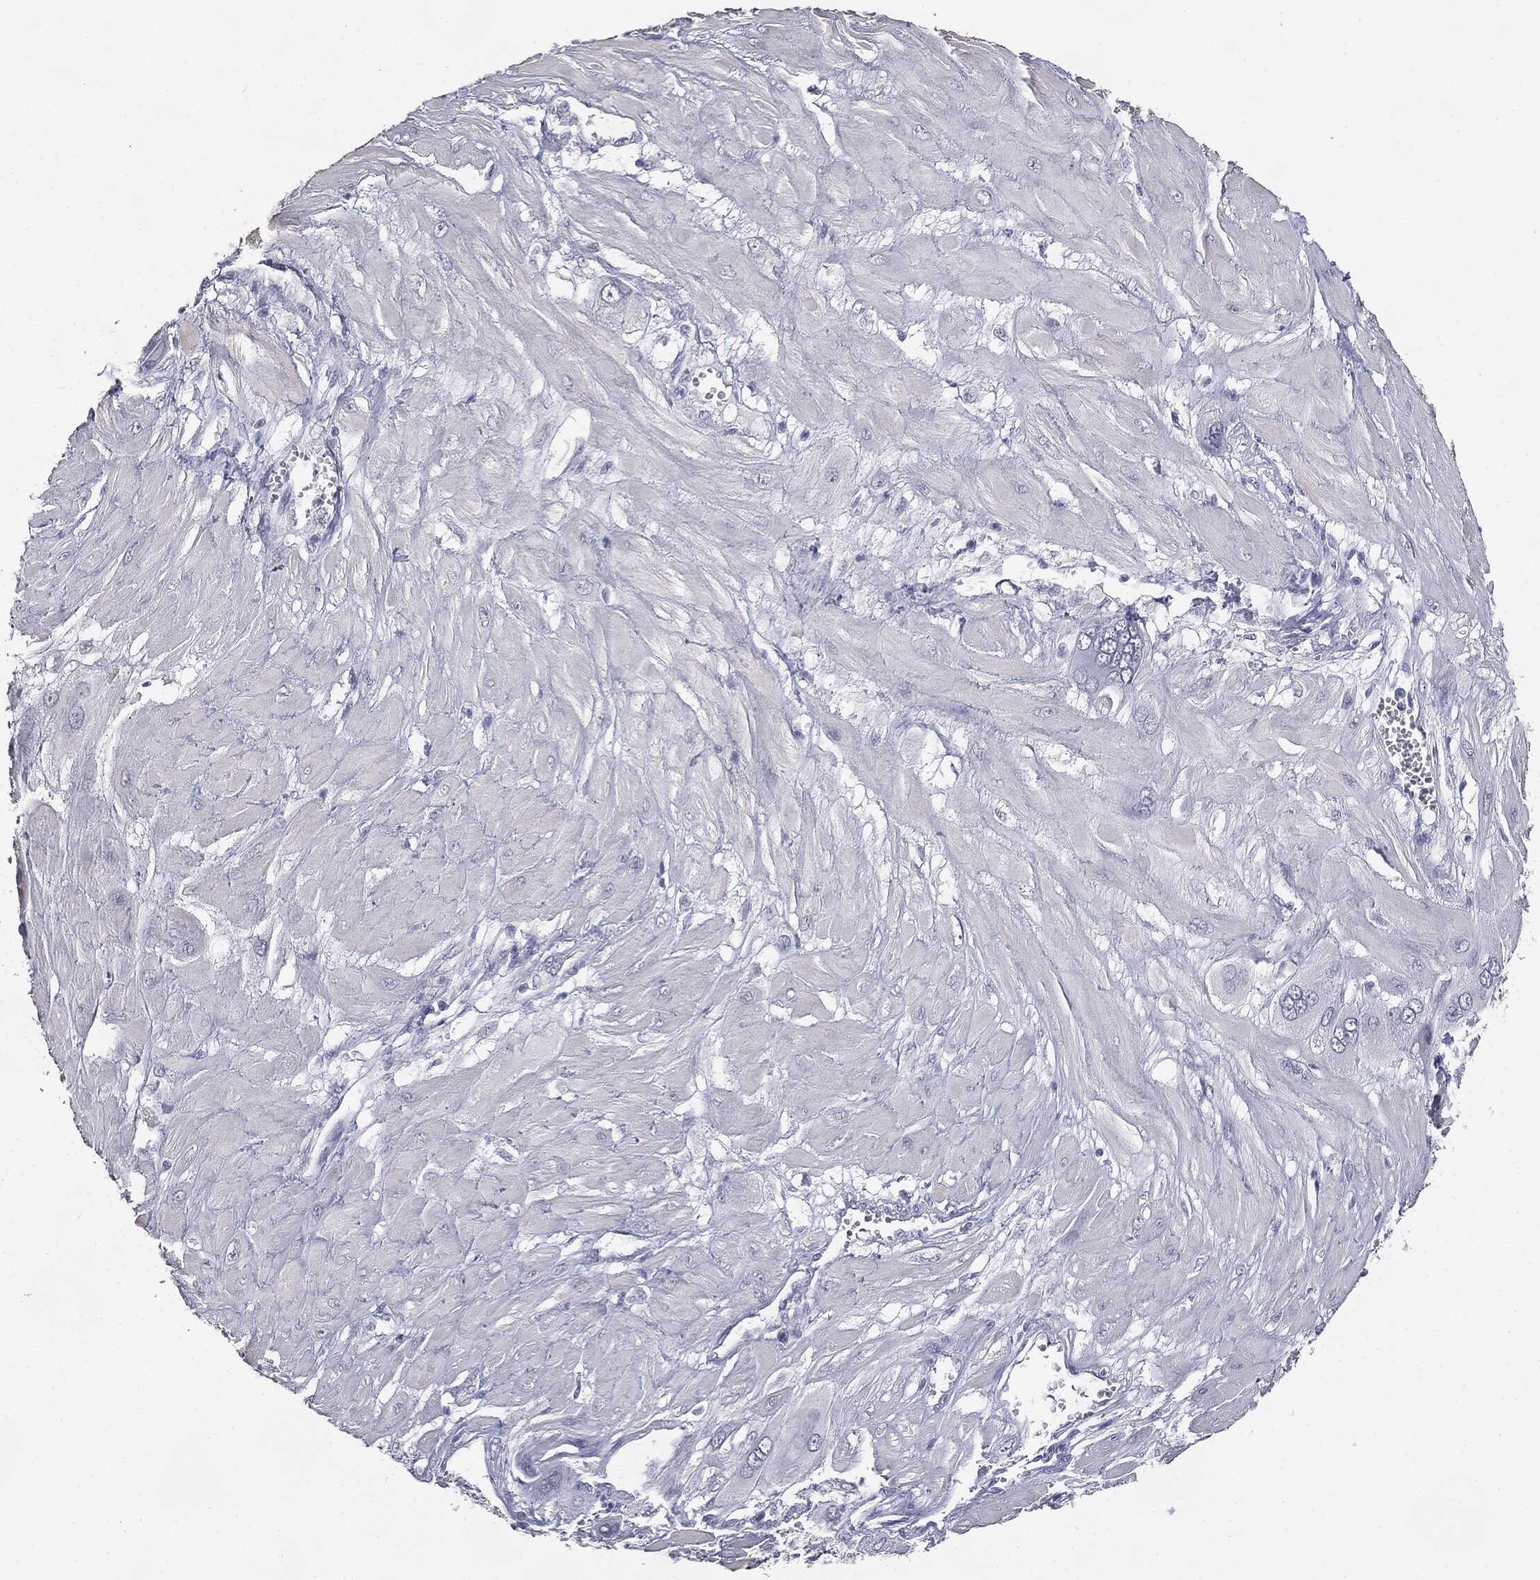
{"staining": {"intensity": "negative", "quantity": "none", "location": "none"}, "tissue": "cervical cancer", "cell_type": "Tumor cells", "image_type": "cancer", "snomed": [{"axis": "morphology", "description": "Squamous cell carcinoma, NOS"}, {"axis": "topography", "description": "Cervix"}], "caption": "The image reveals no significant positivity in tumor cells of cervical squamous cell carcinoma.", "gene": "SLC2A2", "patient": {"sex": "female", "age": 34}}